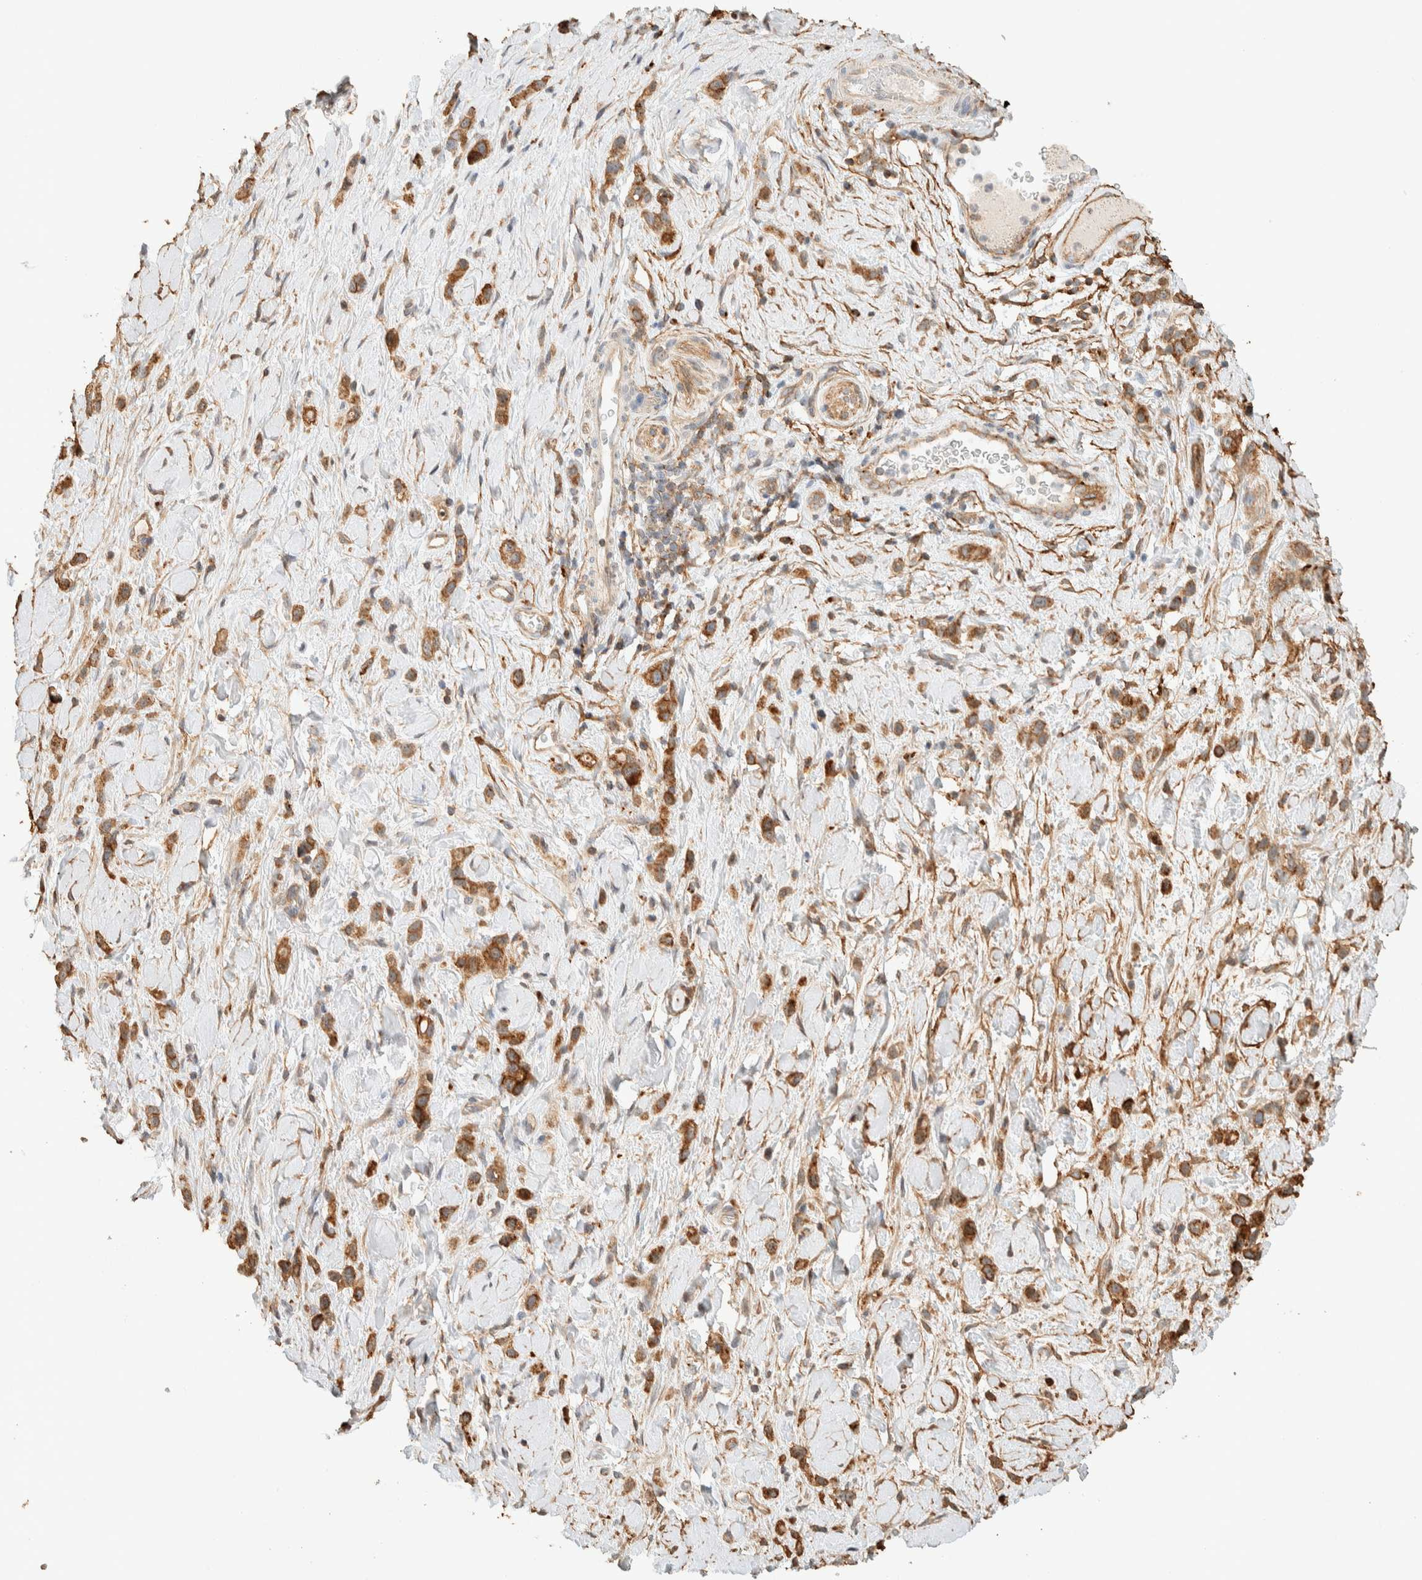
{"staining": {"intensity": "moderate", "quantity": ">75%", "location": "cytoplasmic/membranous"}, "tissue": "stomach cancer", "cell_type": "Tumor cells", "image_type": "cancer", "snomed": [{"axis": "morphology", "description": "Adenocarcinoma, NOS"}, {"axis": "topography", "description": "Stomach"}], "caption": "Adenocarcinoma (stomach) stained with a protein marker demonstrates moderate staining in tumor cells.", "gene": "KIF9", "patient": {"sex": "female", "age": 65}}